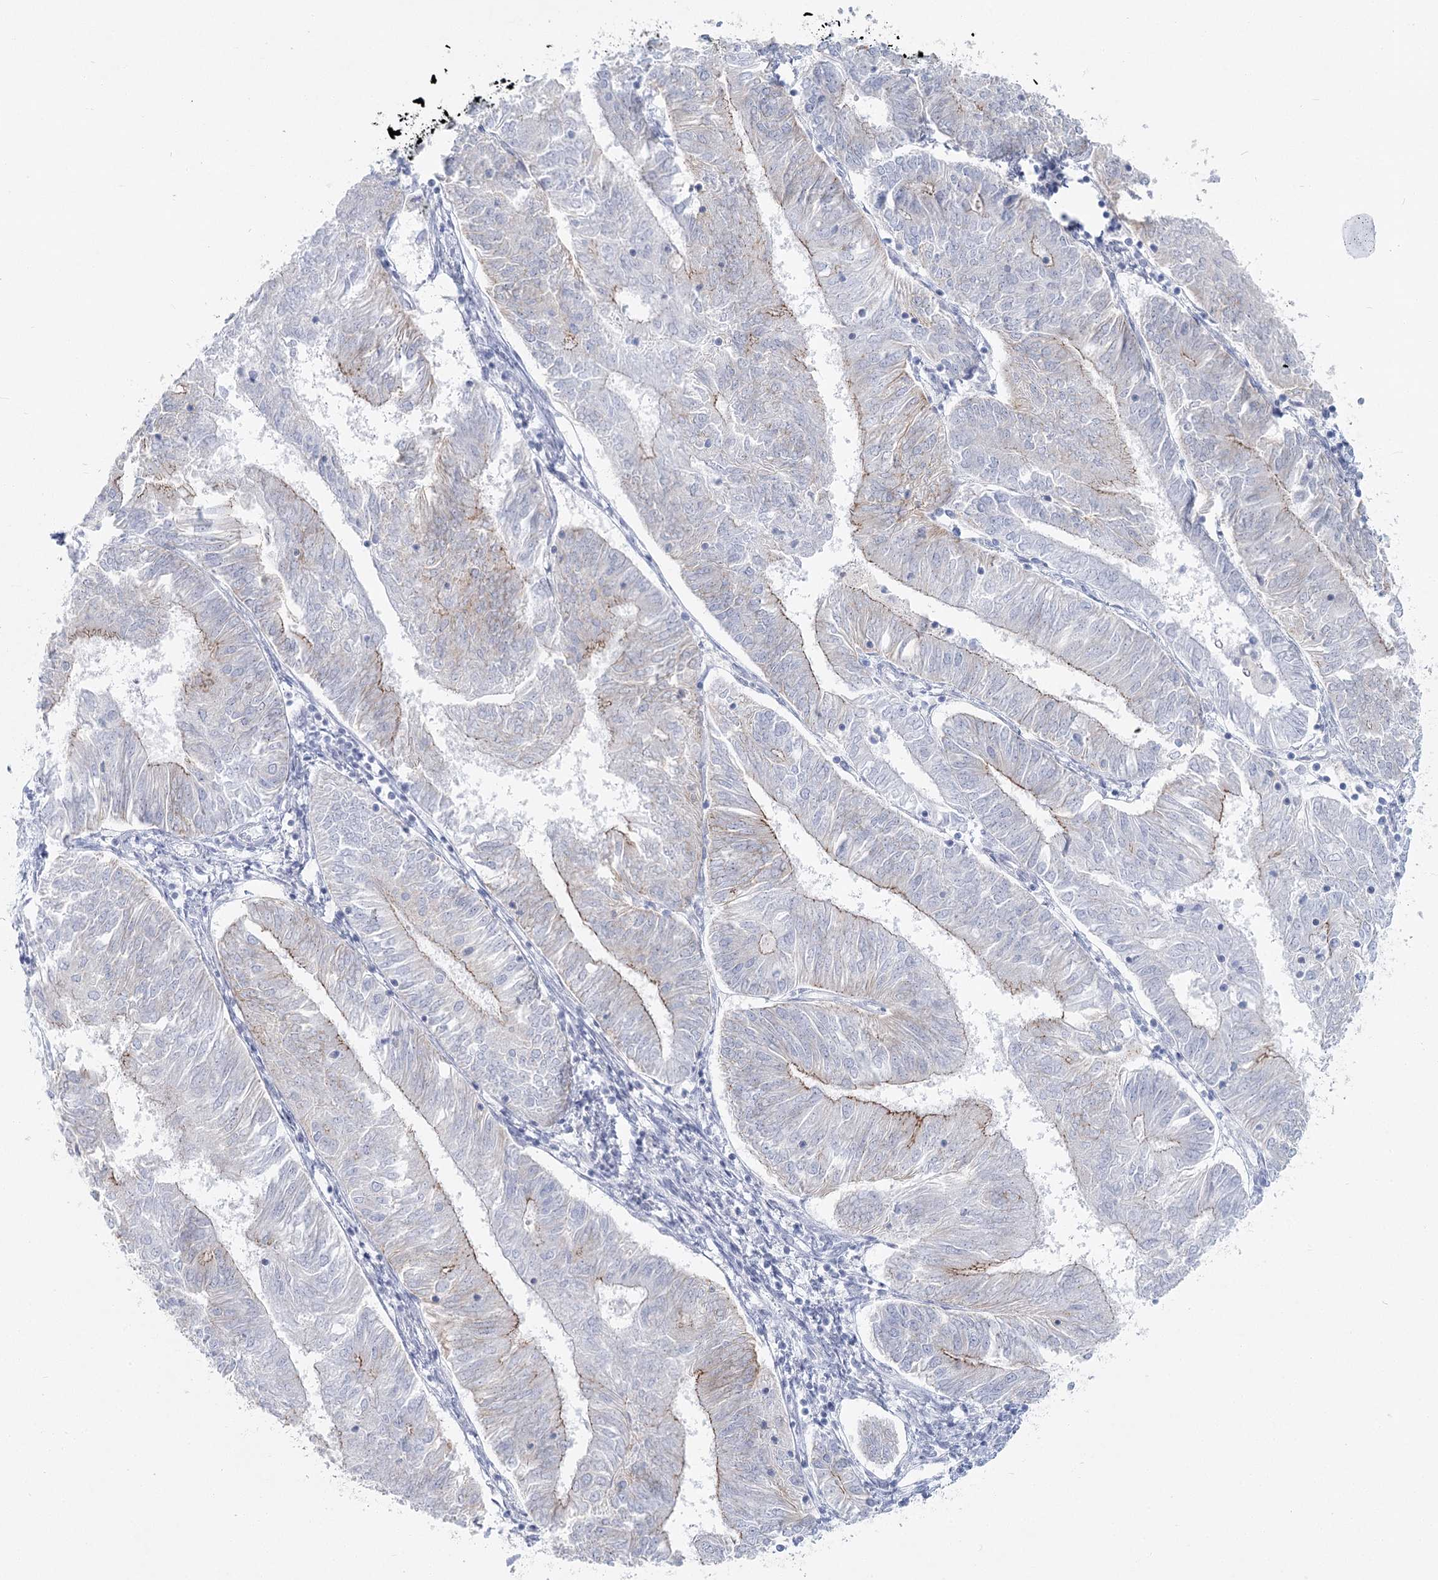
{"staining": {"intensity": "weak", "quantity": "<25%", "location": "cytoplasmic/membranous"}, "tissue": "endometrial cancer", "cell_type": "Tumor cells", "image_type": "cancer", "snomed": [{"axis": "morphology", "description": "Adenocarcinoma, NOS"}, {"axis": "topography", "description": "Endometrium"}], "caption": "Tumor cells are negative for protein expression in human endometrial adenocarcinoma. (DAB (3,3'-diaminobenzidine) immunohistochemistry (IHC) with hematoxylin counter stain).", "gene": "IFIT5", "patient": {"sex": "female", "age": 58}}